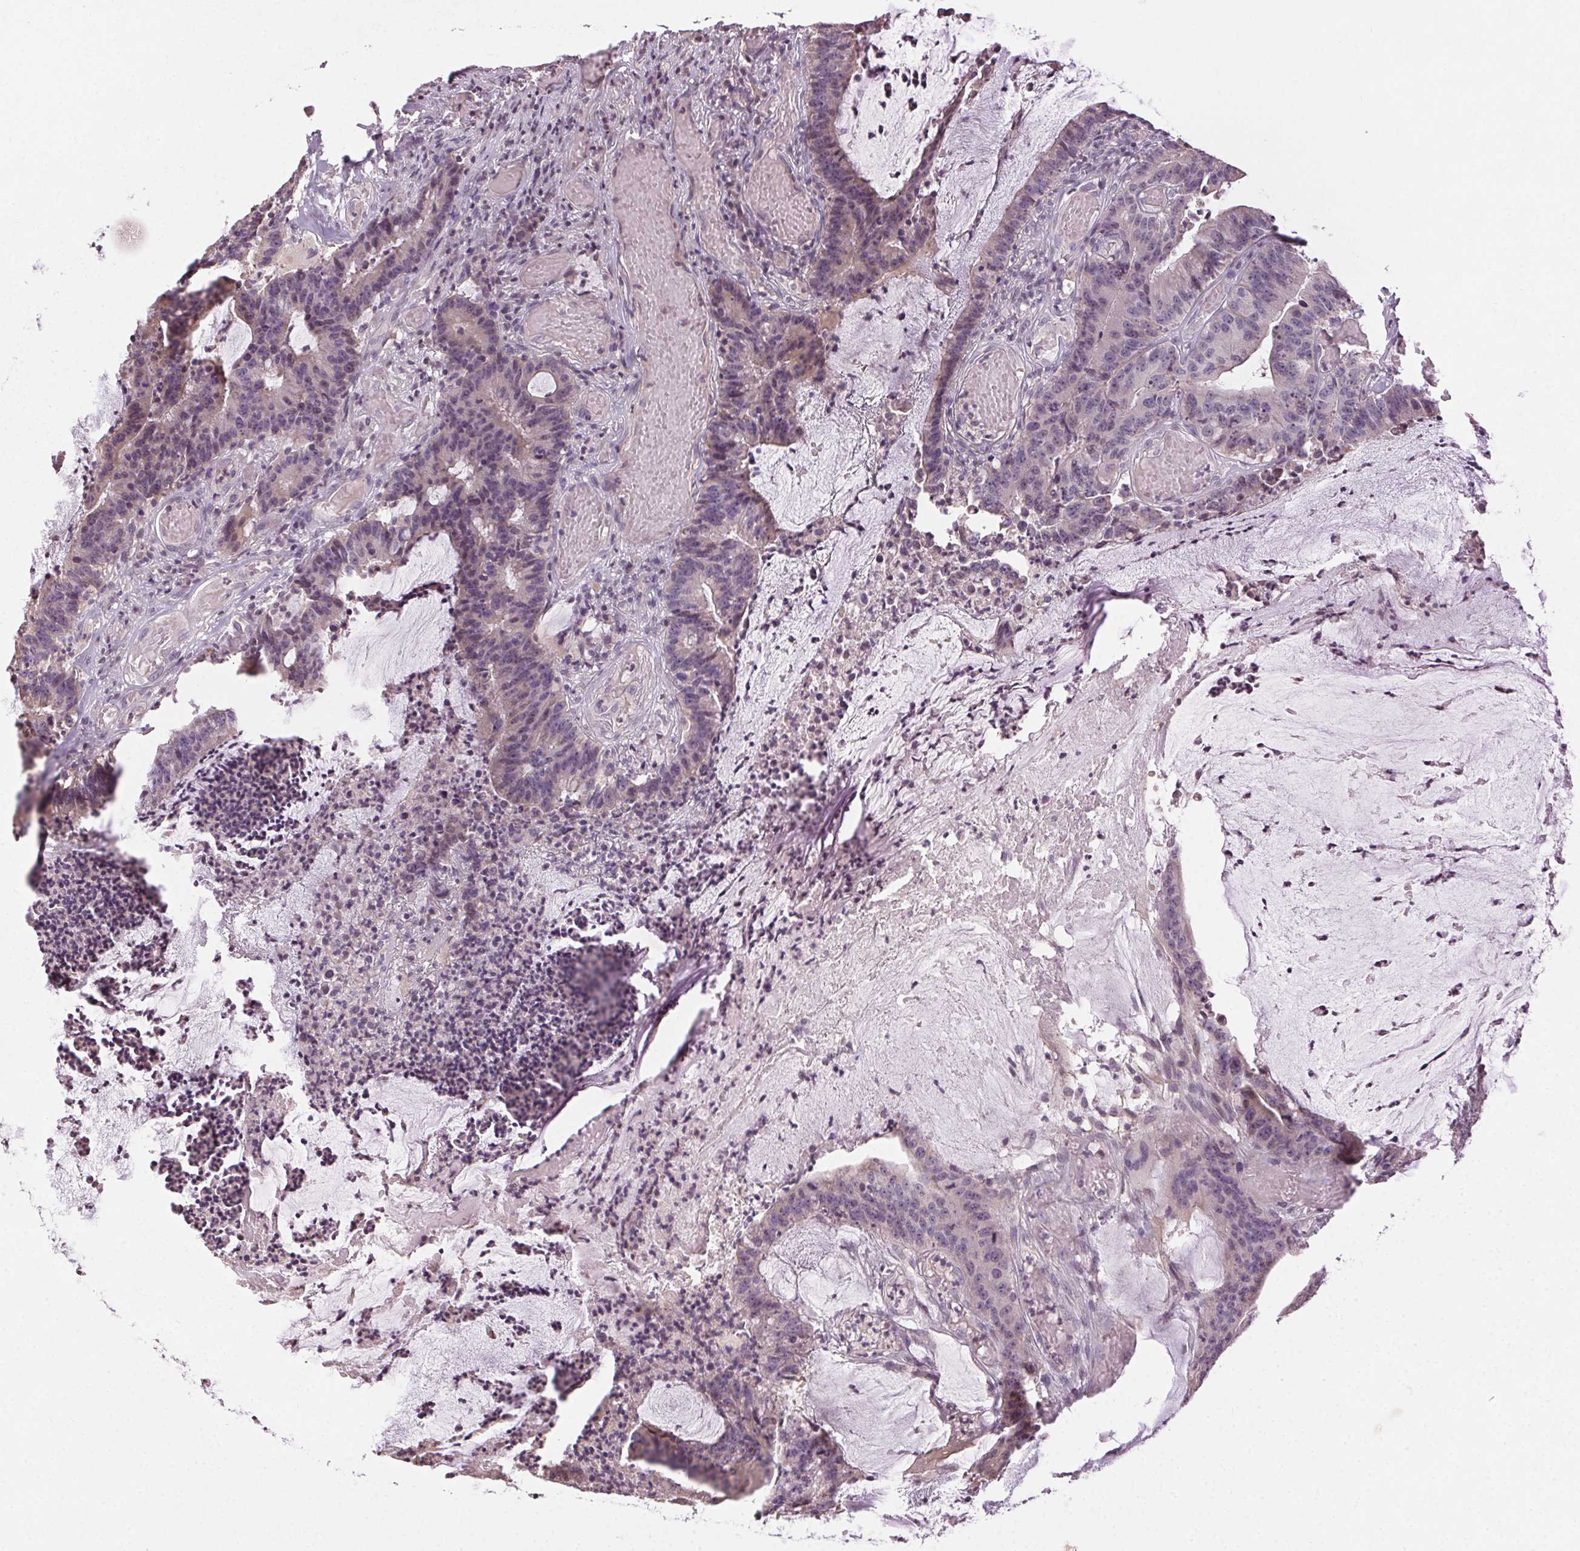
{"staining": {"intensity": "negative", "quantity": "none", "location": "none"}, "tissue": "colorectal cancer", "cell_type": "Tumor cells", "image_type": "cancer", "snomed": [{"axis": "morphology", "description": "Adenocarcinoma, NOS"}, {"axis": "topography", "description": "Colon"}], "caption": "Colorectal cancer (adenocarcinoma) was stained to show a protein in brown. There is no significant expression in tumor cells.", "gene": "ATP1B3", "patient": {"sex": "female", "age": 78}}